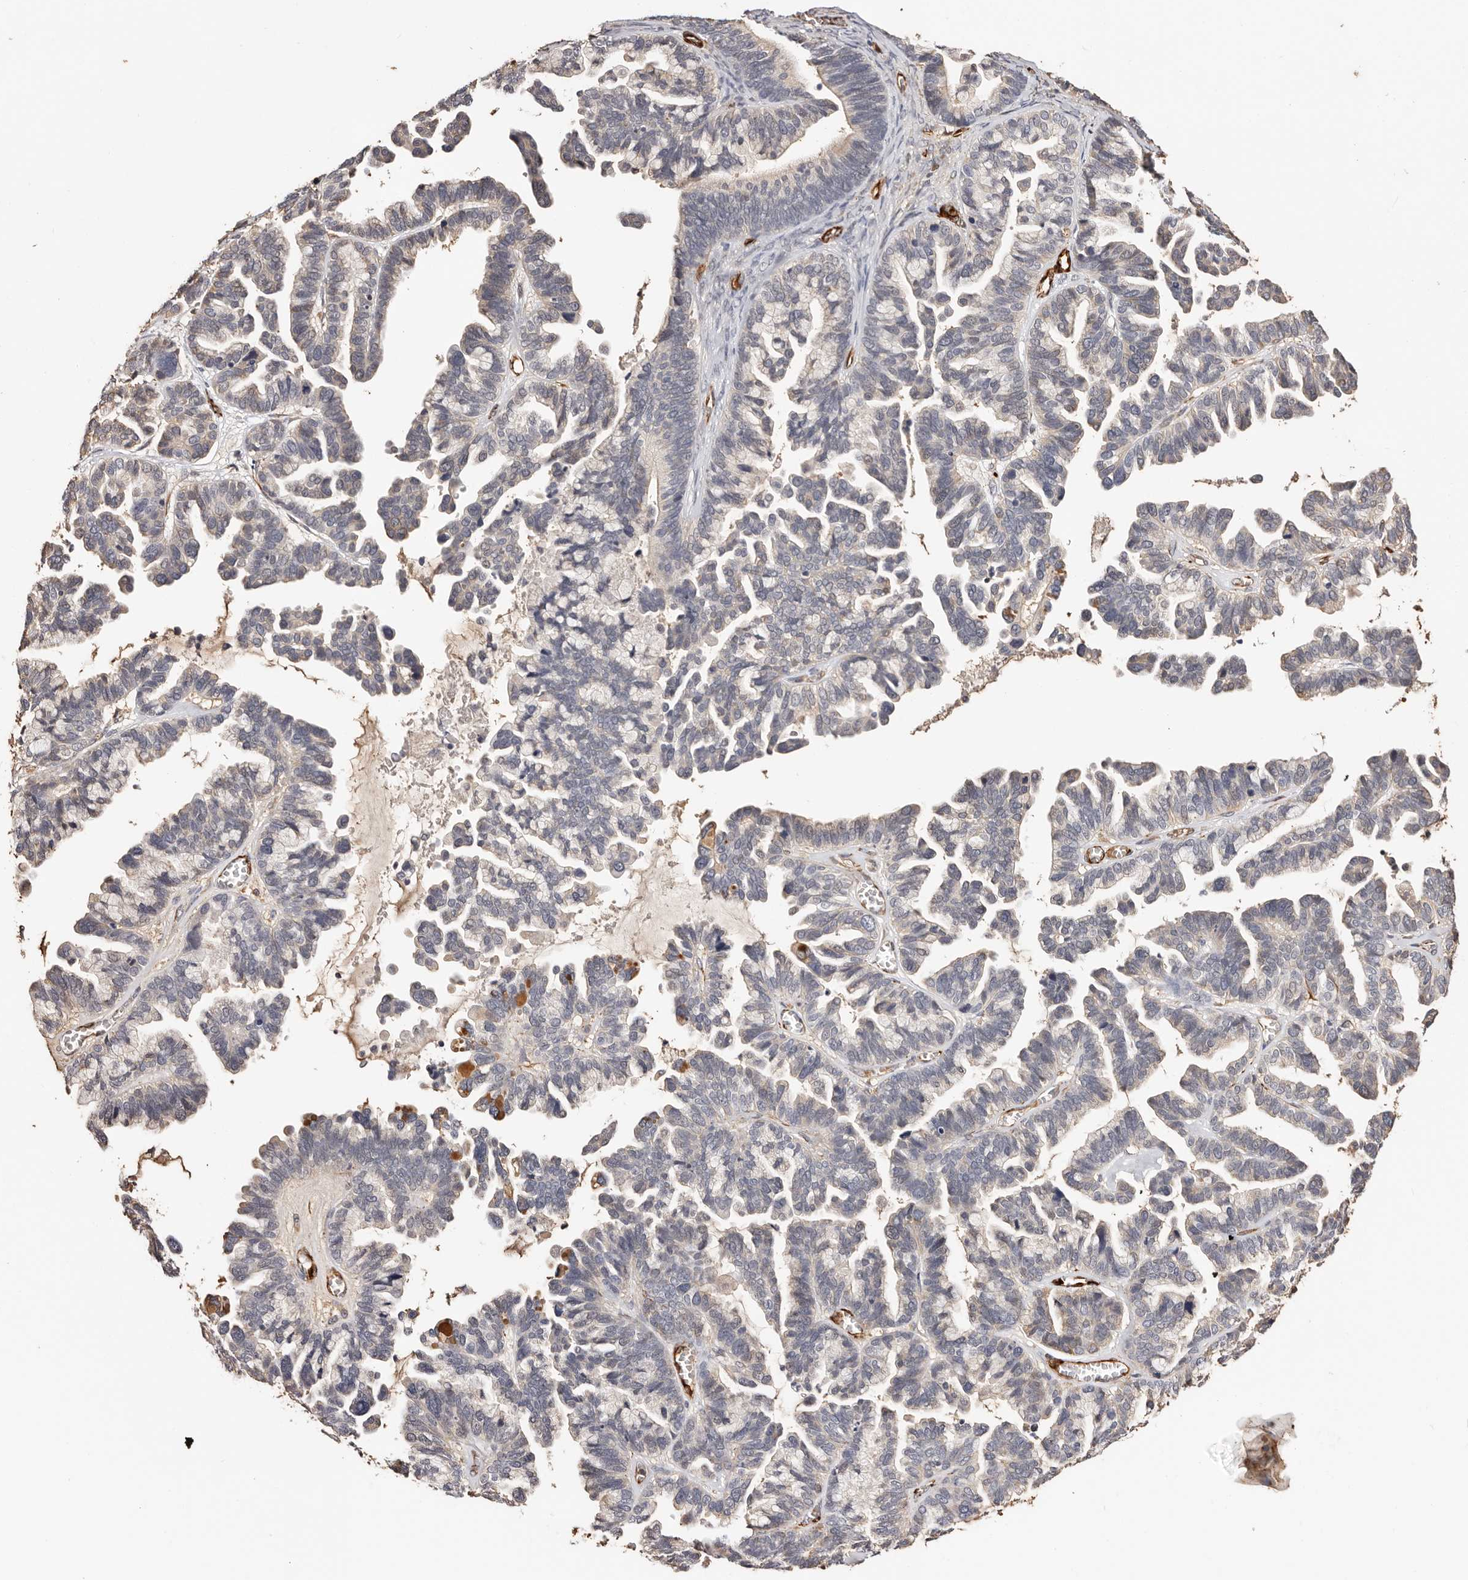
{"staining": {"intensity": "negative", "quantity": "none", "location": "none"}, "tissue": "ovarian cancer", "cell_type": "Tumor cells", "image_type": "cancer", "snomed": [{"axis": "morphology", "description": "Cystadenocarcinoma, serous, NOS"}, {"axis": "topography", "description": "Ovary"}], "caption": "Human ovarian serous cystadenocarcinoma stained for a protein using IHC shows no expression in tumor cells.", "gene": "ZNF557", "patient": {"sex": "female", "age": 56}}